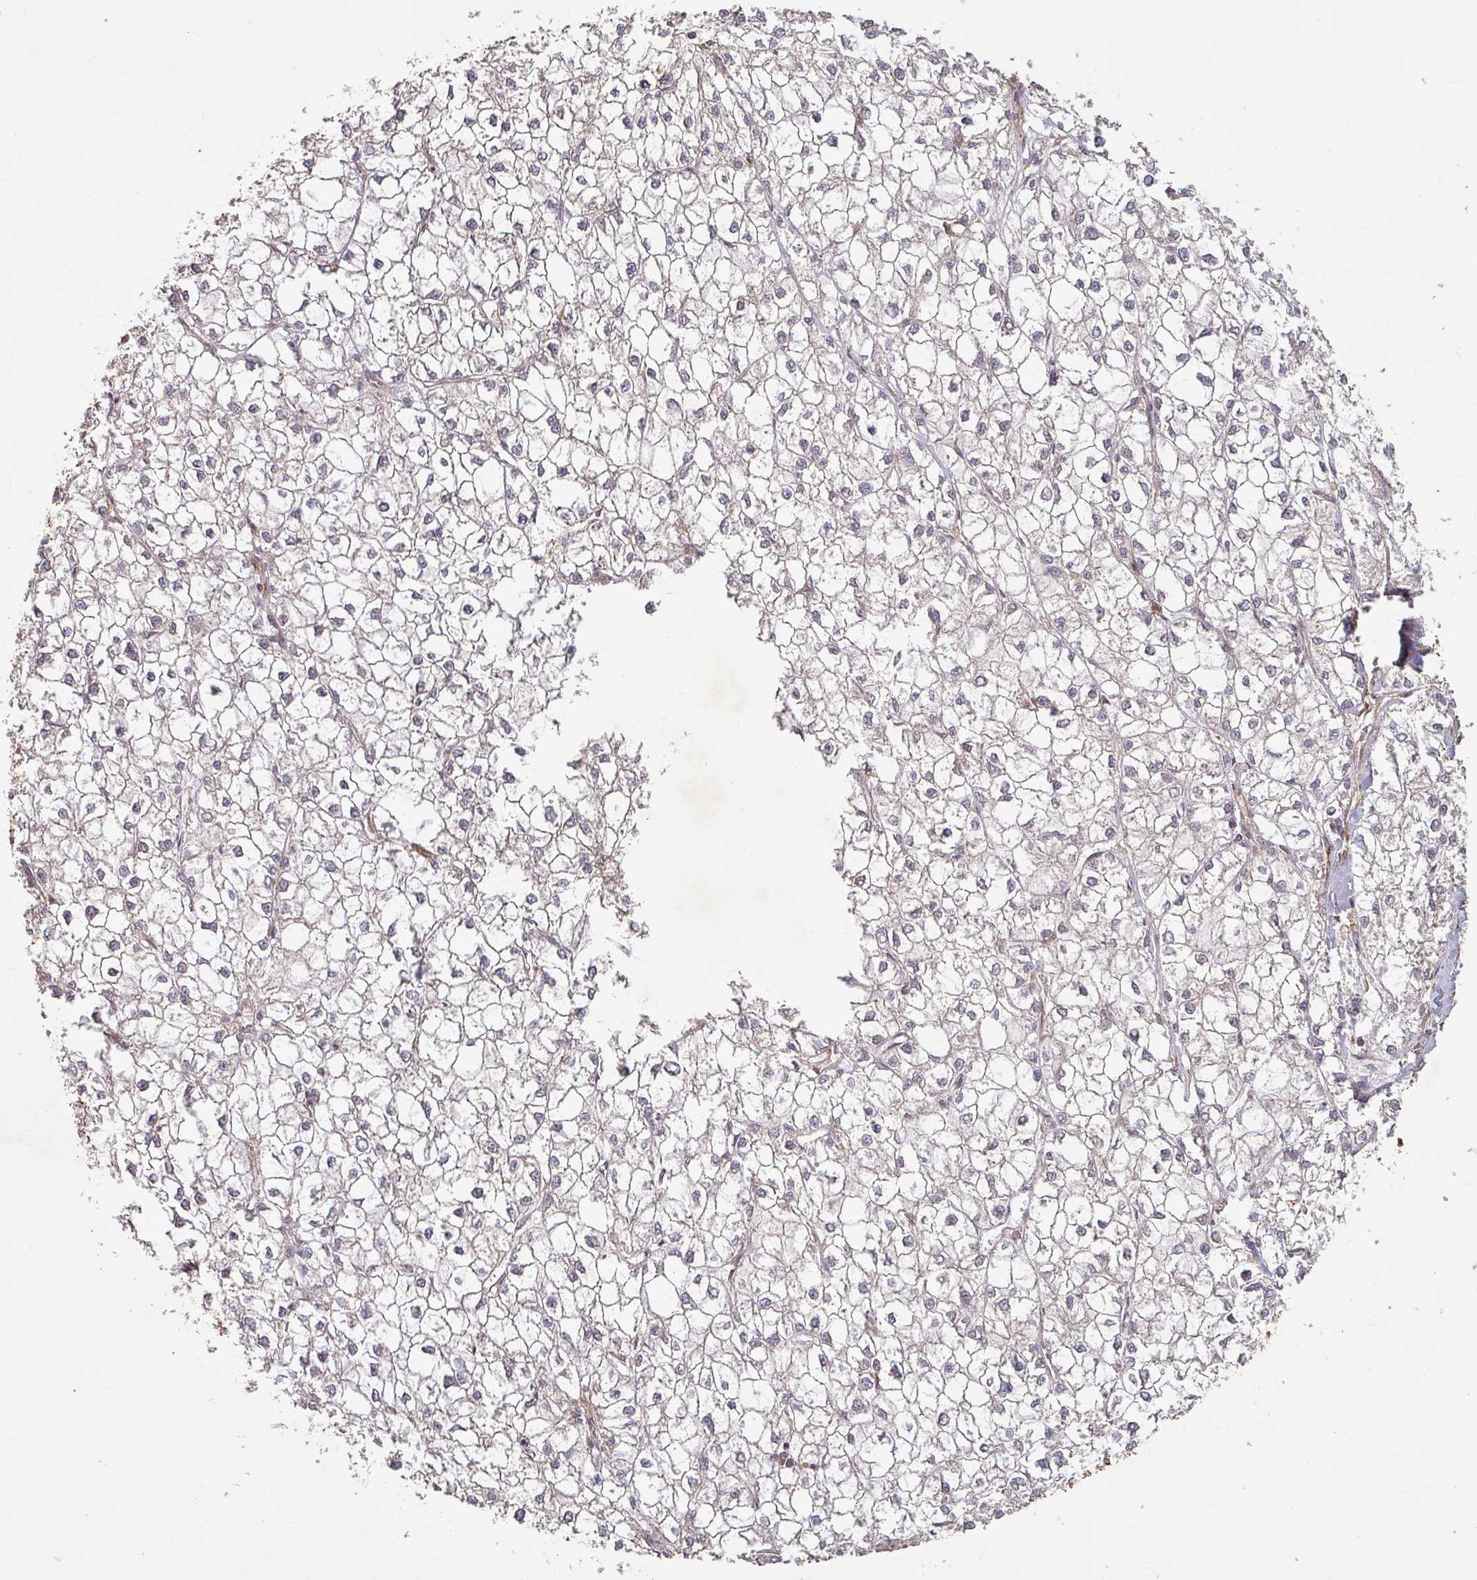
{"staining": {"intensity": "negative", "quantity": "none", "location": "none"}, "tissue": "liver cancer", "cell_type": "Tumor cells", "image_type": "cancer", "snomed": [{"axis": "morphology", "description": "Carcinoma, Hepatocellular, NOS"}, {"axis": "topography", "description": "Liver"}], "caption": "IHC micrograph of neoplastic tissue: human liver cancer stained with DAB (3,3'-diaminobenzidine) reveals no significant protein positivity in tumor cells. (DAB immunohistochemistry (IHC) visualized using brightfield microscopy, high magnification).", "gene": "ZNF322", "patient": {"sex": "female", "age": 43}}